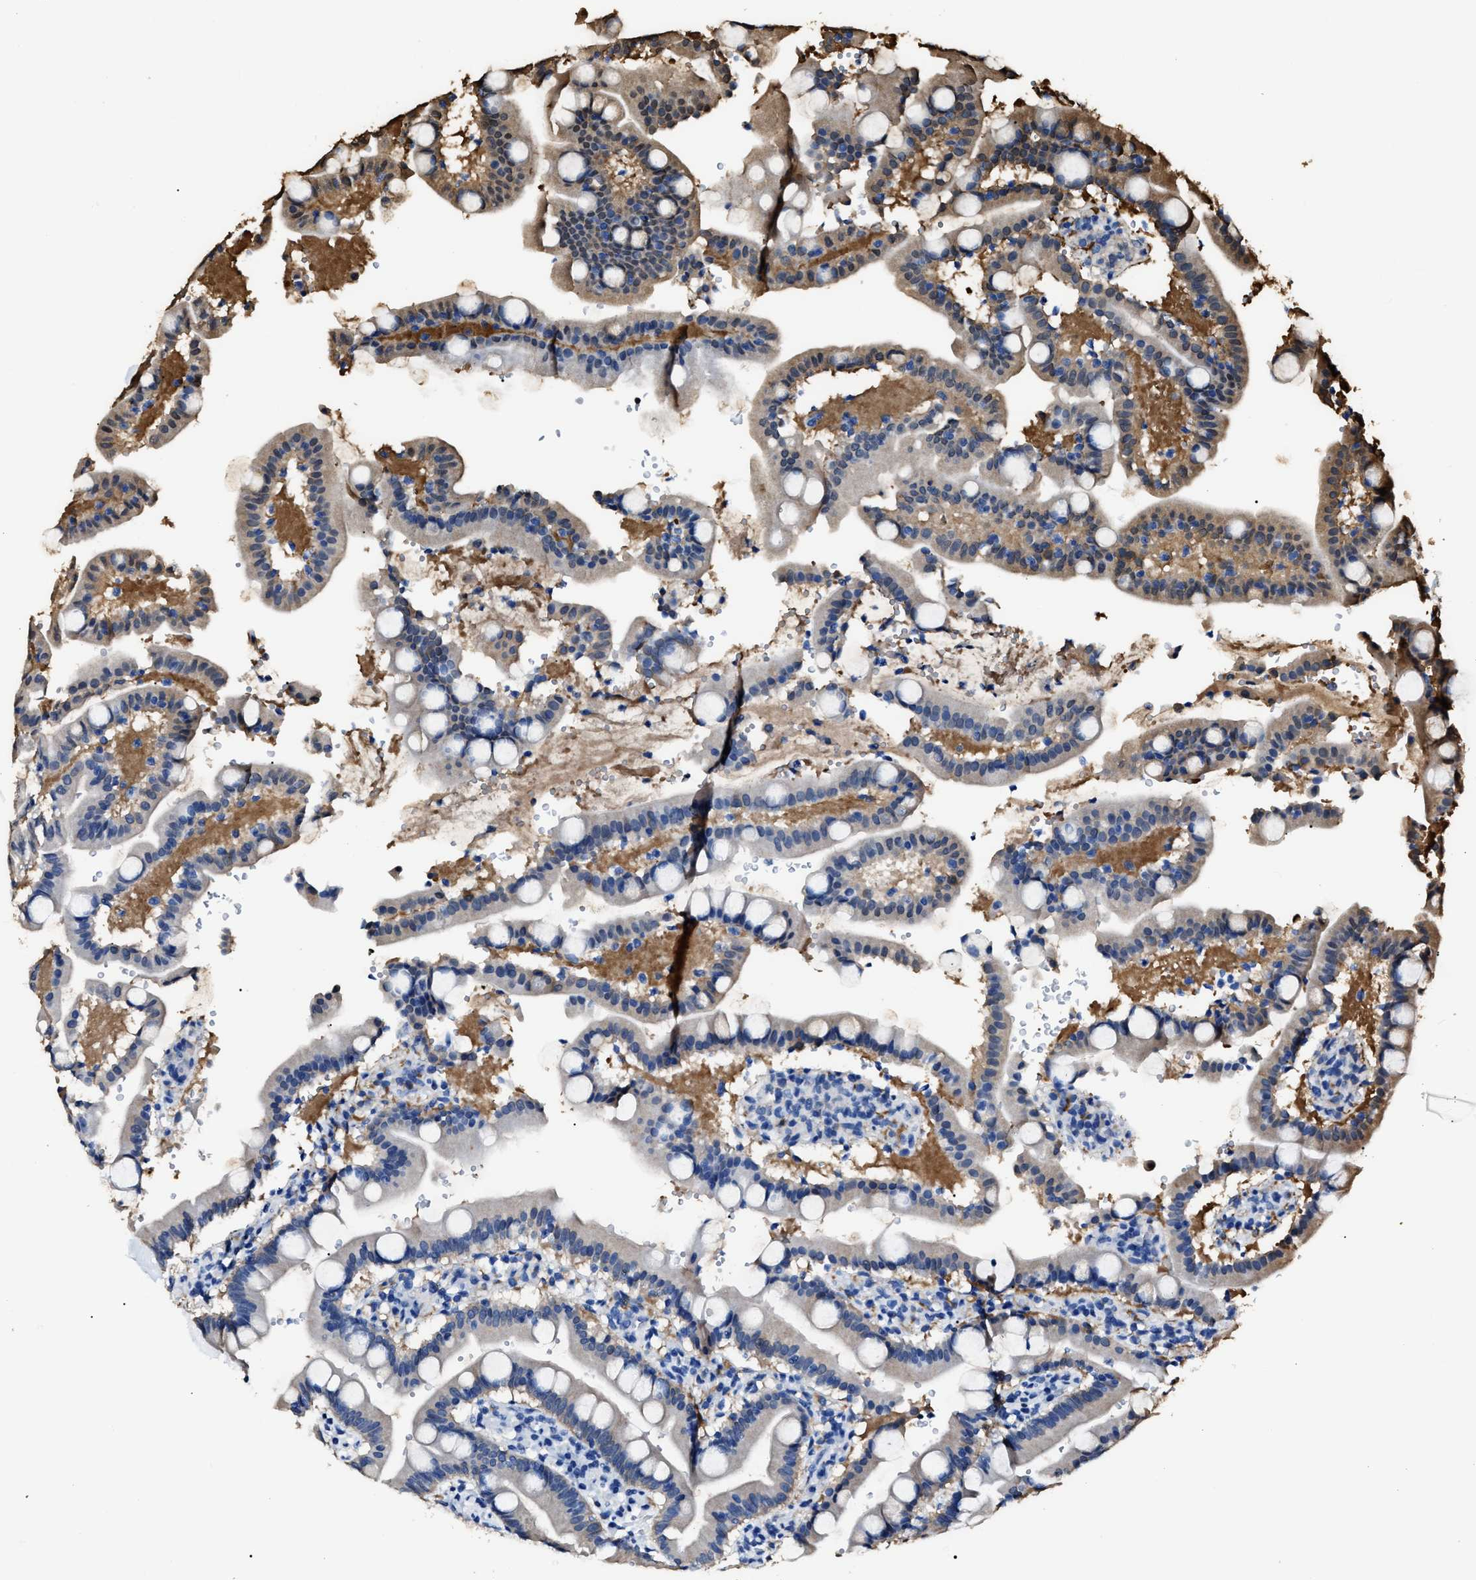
{"staining": {"intensity": "weak", "quantity": "<25%", "location": "cytoplasmic/membranous"}, "tissue": "duodenum", "cell_type": "Glandular cells", "image_type": "normal", "snomed": [{"axis": "morphology", "description": "Normal tissue, NOS"}, {"axis": "topography", "description": "Small intestine, NOS"}], "caption": "Protein analysis of normal duodenum shows no significant positivity in glandular cells. (Immunohistochemistry, brightfield microscopy, high magnification).", "gene": "ALDH1A1", "patient": {"sex": "female", "age": 71}}